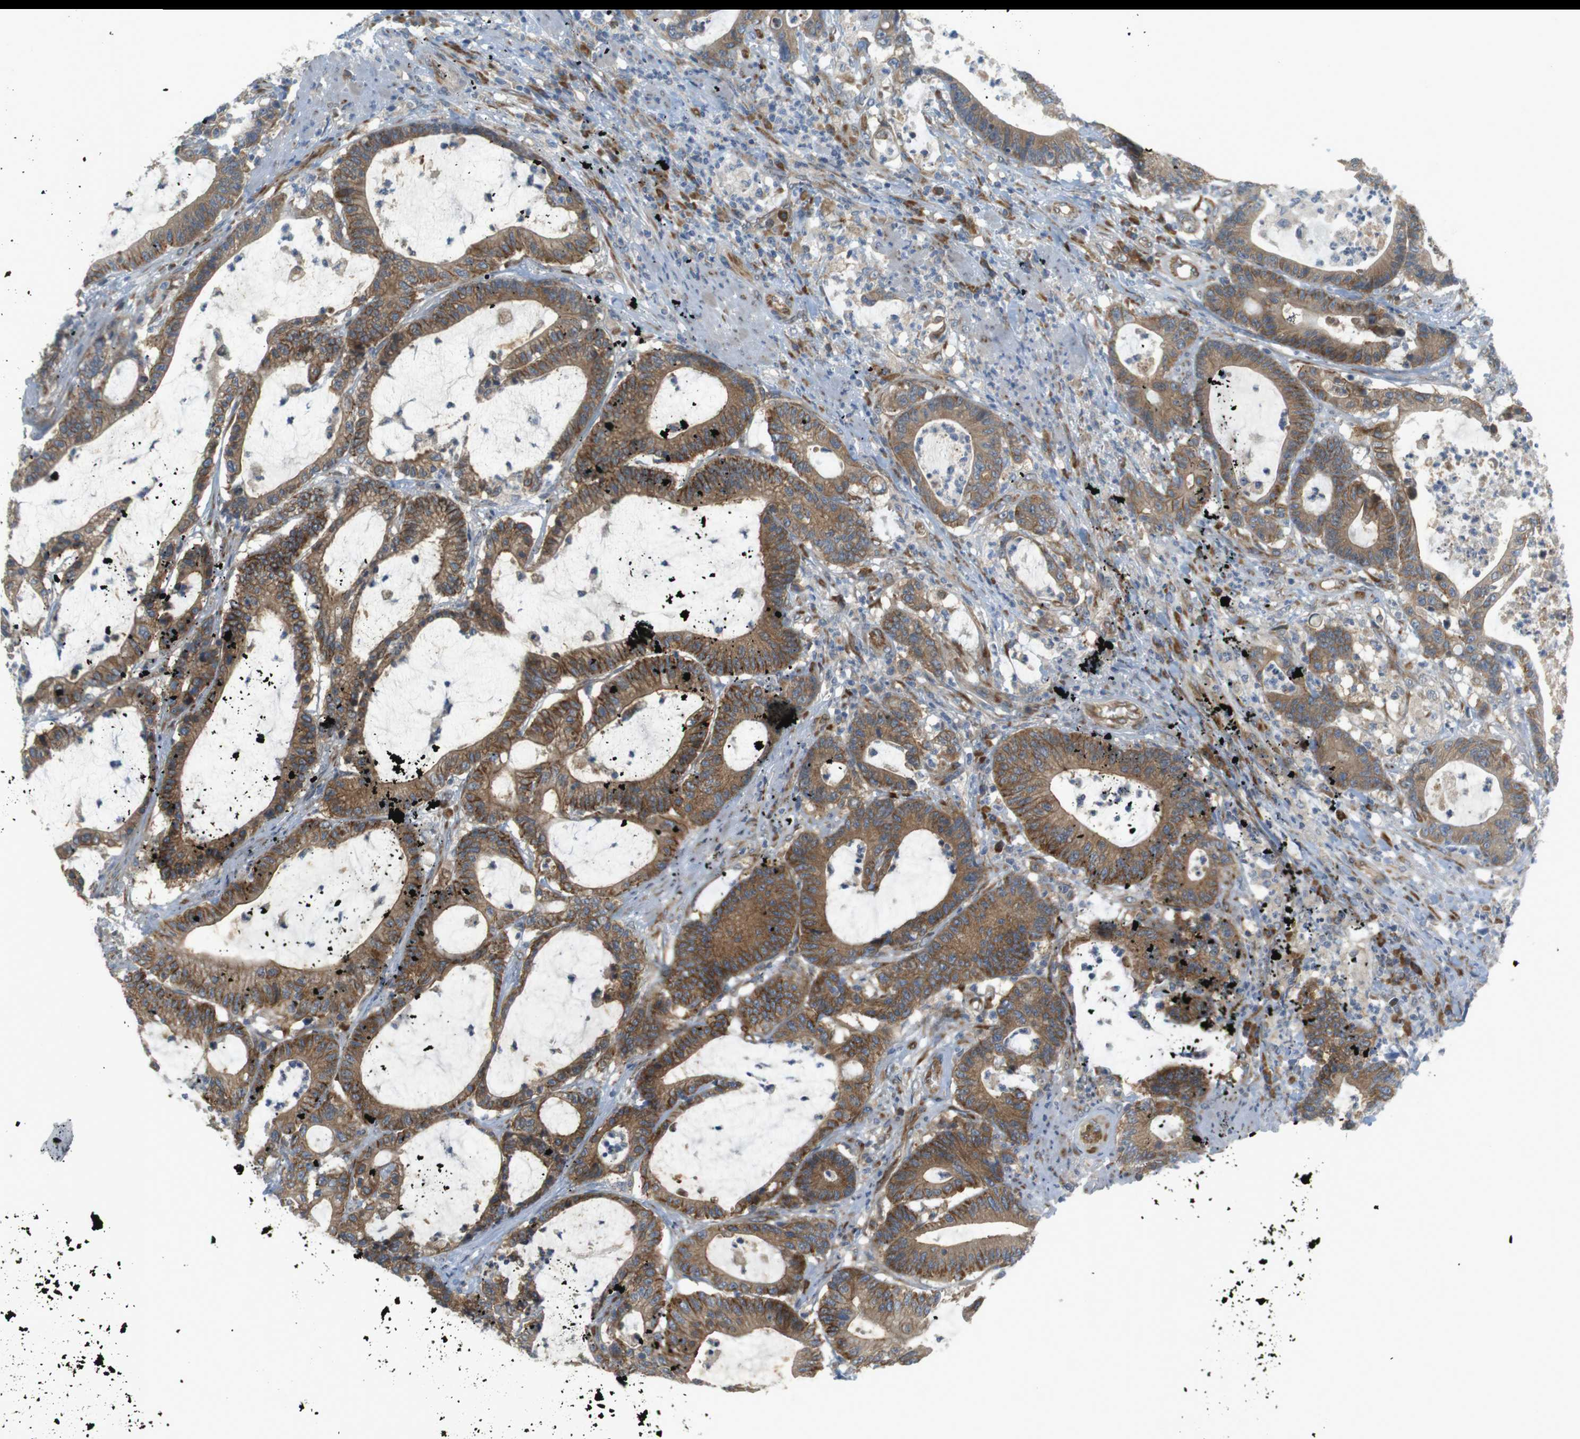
{"staining": {"intensity": "moderate", "quantity": ">75%", "location": "cytoplasmic/membranous"}, "tissue": "colorectal cancer", "cell_type": "Tumor cells", "image_type": "cancer", "snomed": [{"axis": "morphology", "description": "Adenocarcinoma, NOS"}, {"axis": "topography", "description": "Colon"}], "caption": "Colorectal cancer (adenocarcinoma) stained with DAB (3,3'-diaminobenzidine) immunohistochemistry exhibits medium levels of moderate cytoplasmic/membranous expression in approximately >75% of tumor cells.", "gene": "GJC3", "patient": {"sex": "female", "age": 84}}